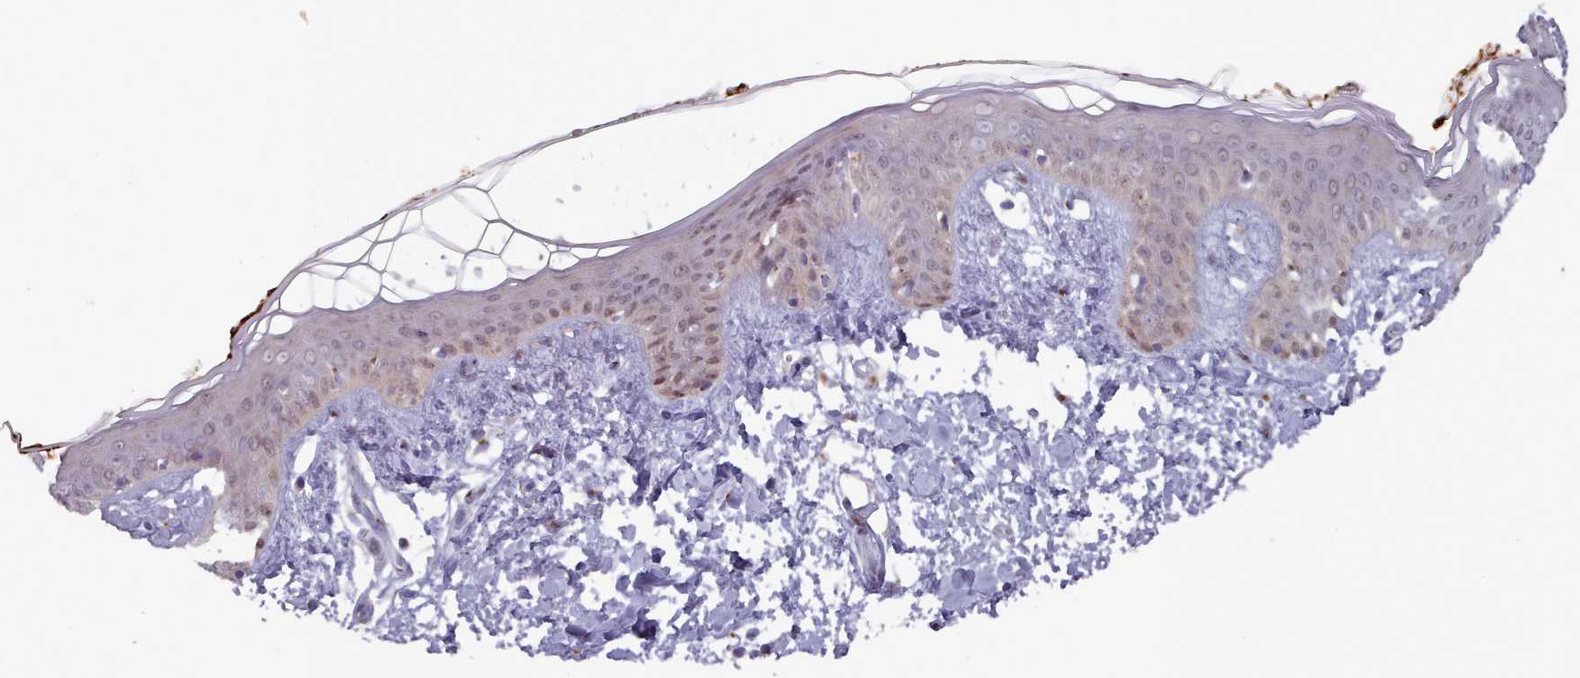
{"staining": {"intensity": "moderate", "quantity": ">75%", "location": "cytoplasmic/membranous"}, "tissue": "skin", "cell_type": "Fibroblasts", "image_type": "normal", "snomed": [{"axis": "morphology", "description": "Normal tissue, NOS"}, {"axis": "topography", "description": "Skin"}], "caption": "The immunohistochemical stain labels moderate cytoplasmic/membranous expression in fibroblasts of normal skin. The protein is shown in brown color, while the nuclei are stained blue.", "gene": "MAN1B1", "patient": {"sex": "female", "age": 34}}